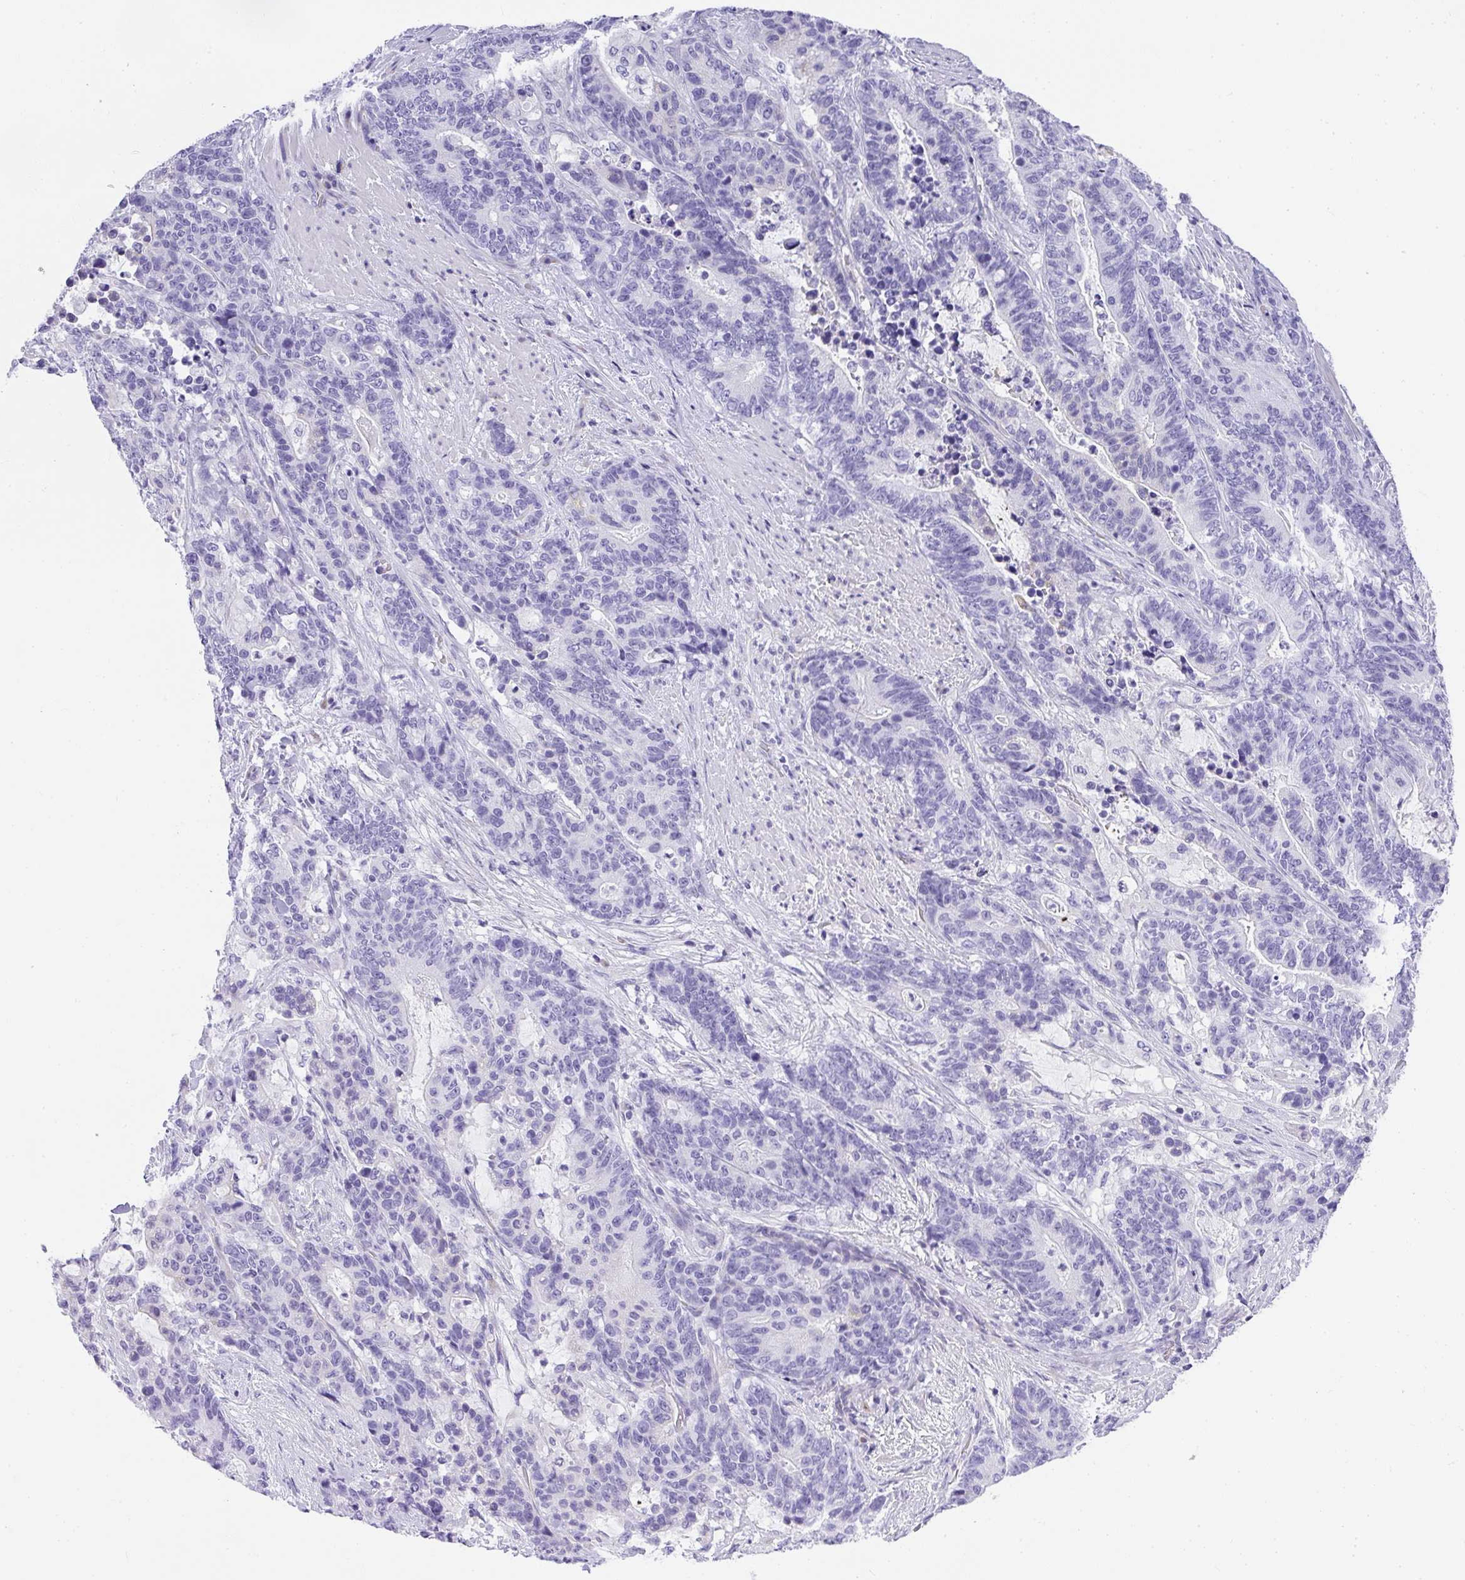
{"staining": {"intensity": "negative", "quantity": "none", "location": "none"}, "tissue": "stomach cancer", "cell_type": "Tumor cells", "image_type": "cancer", "snomed": [{"axis": "morphology", "description": "Normal tissue, NOS"}, {"axis": "morphology", "description": "Adenocarcinoma, NOS"}, {"axis": "topography", "description": "Stomach"}], "caption": "High magnification brightfield microscopy of adenocarcinoma (stomach) stained with DAB (brown) and counterstained with hematoxylin (blue): tumor cells show no significant expression.", "gene": "PLPPR3", "patient": {"sex": "female", "age": 64}}